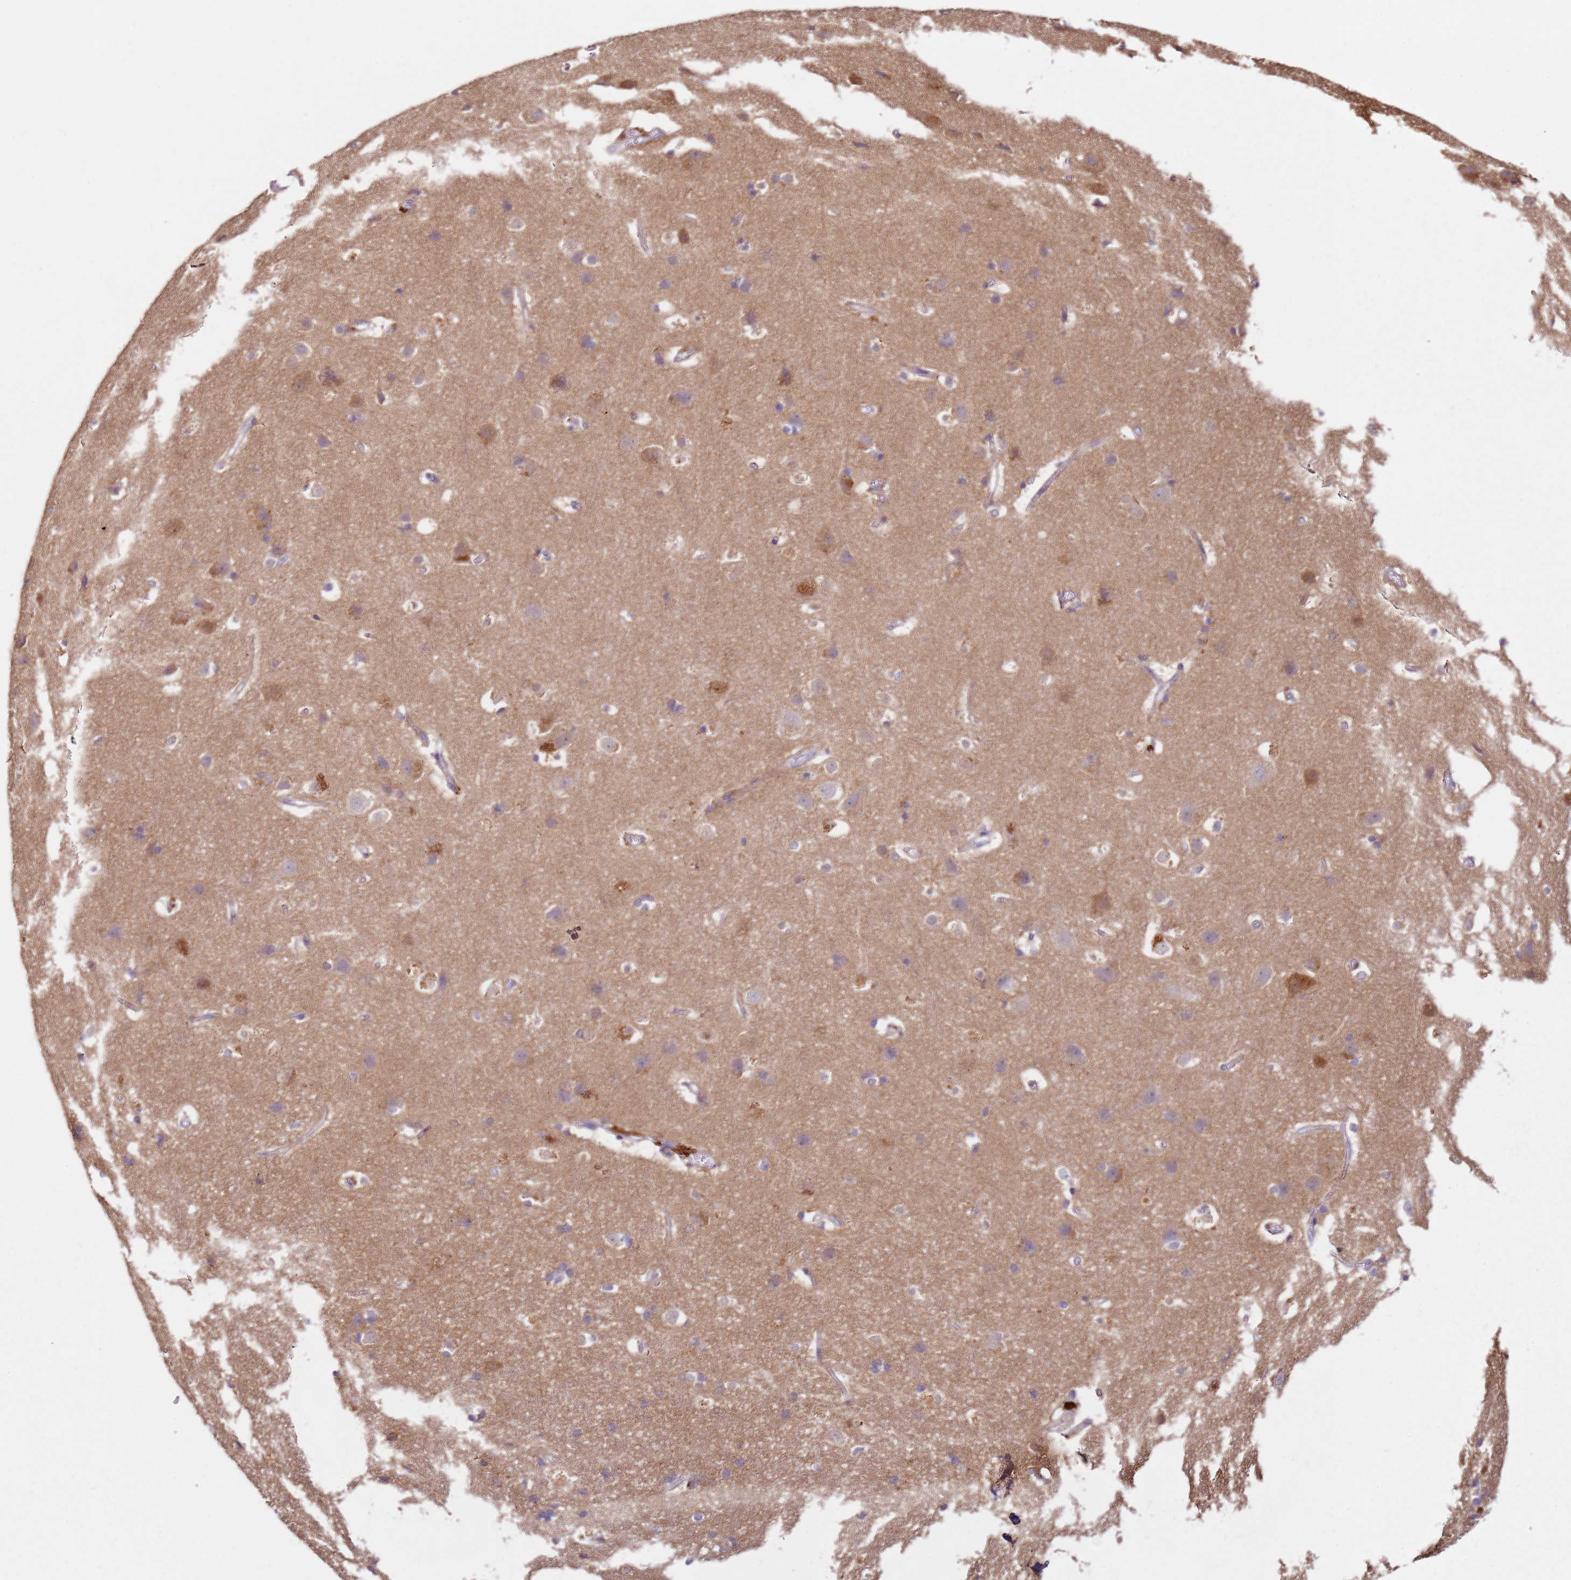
{"staining": {"intensity": "moderate", "quantity": "<25%", "location": "cytoplasmic/membranous"}, "tissue": "cerebral cortex", "cell_type": "Endothelial cells", "image_type": "normal", "snomed": [{"axis": "morphology", "description": "Normal tissue, NOS"}, {"axis": "topography", "description": "Cerebral cortex"}], "caption": "Cerebral cortex stained with a brown dye reveals moderate cytoplasmic/membranous positive positivity in about <25% of endothelial cells.", "gene": "MDH1", "patient": {"sex": "male", "age": 54}}